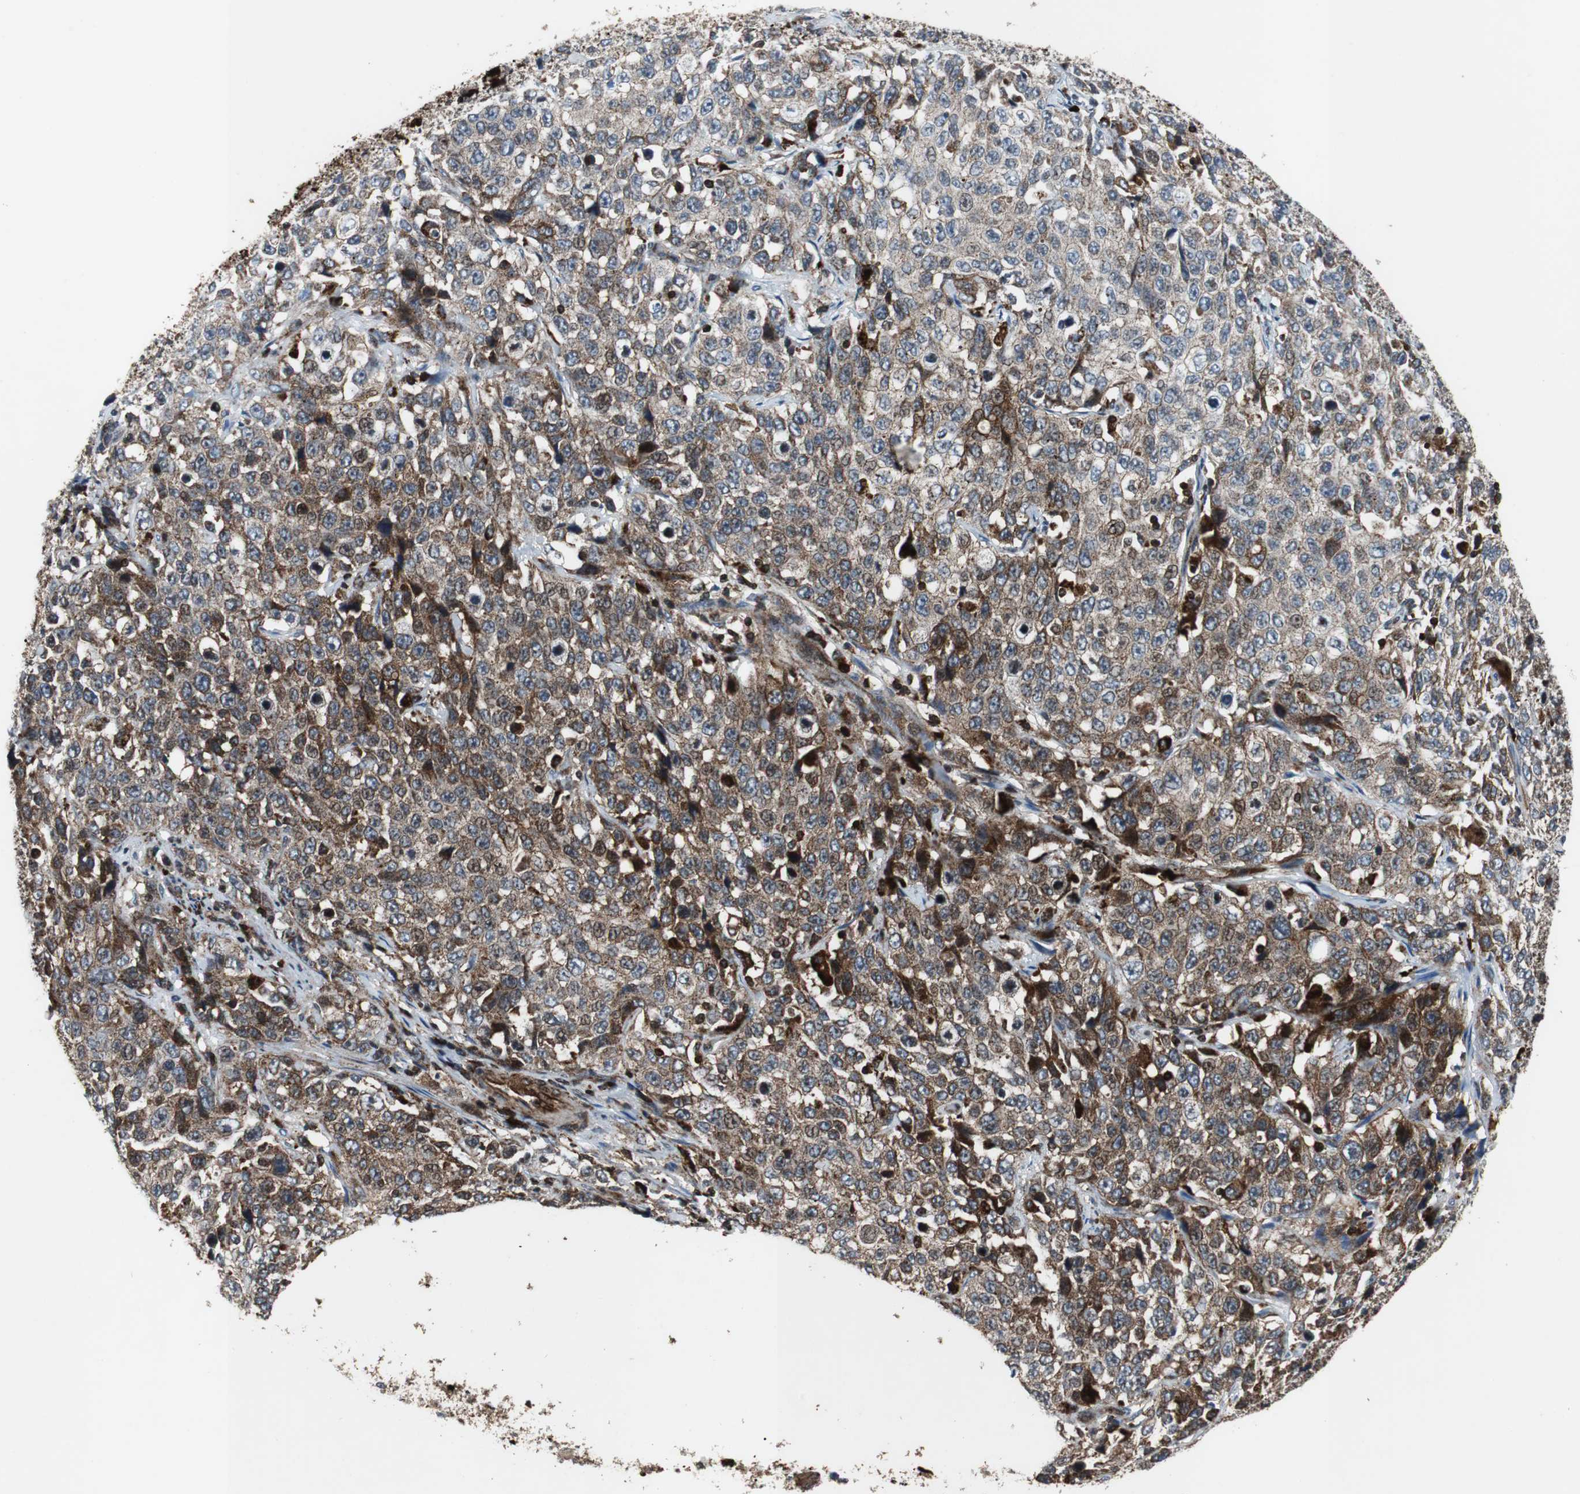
{"staining": {"intensity": "moderate", "quantity": "25%-75%", "location": "cytoplasmic/membranous"}, "tissue": "stomach cancer", "cell_type": "Tumor cells", "image_type": "cancer", "snomed": [{"axis": "morphology", "description": "Normal tissue, NOS"}, {"axis": "morphology", "description": "Adenocarcinoma, NOS"}, {"axis": "topography", "description": "Stomach"}], "caption": "Brown immunohistochemical staining in human stomach cancer (adenocarcinoma) displays moderate cytoplasmic/membranous expression in about 25%-75% of tumor cells.", "gene": "TUBA4A", "patient": {"sex": "male", "age": 48}}